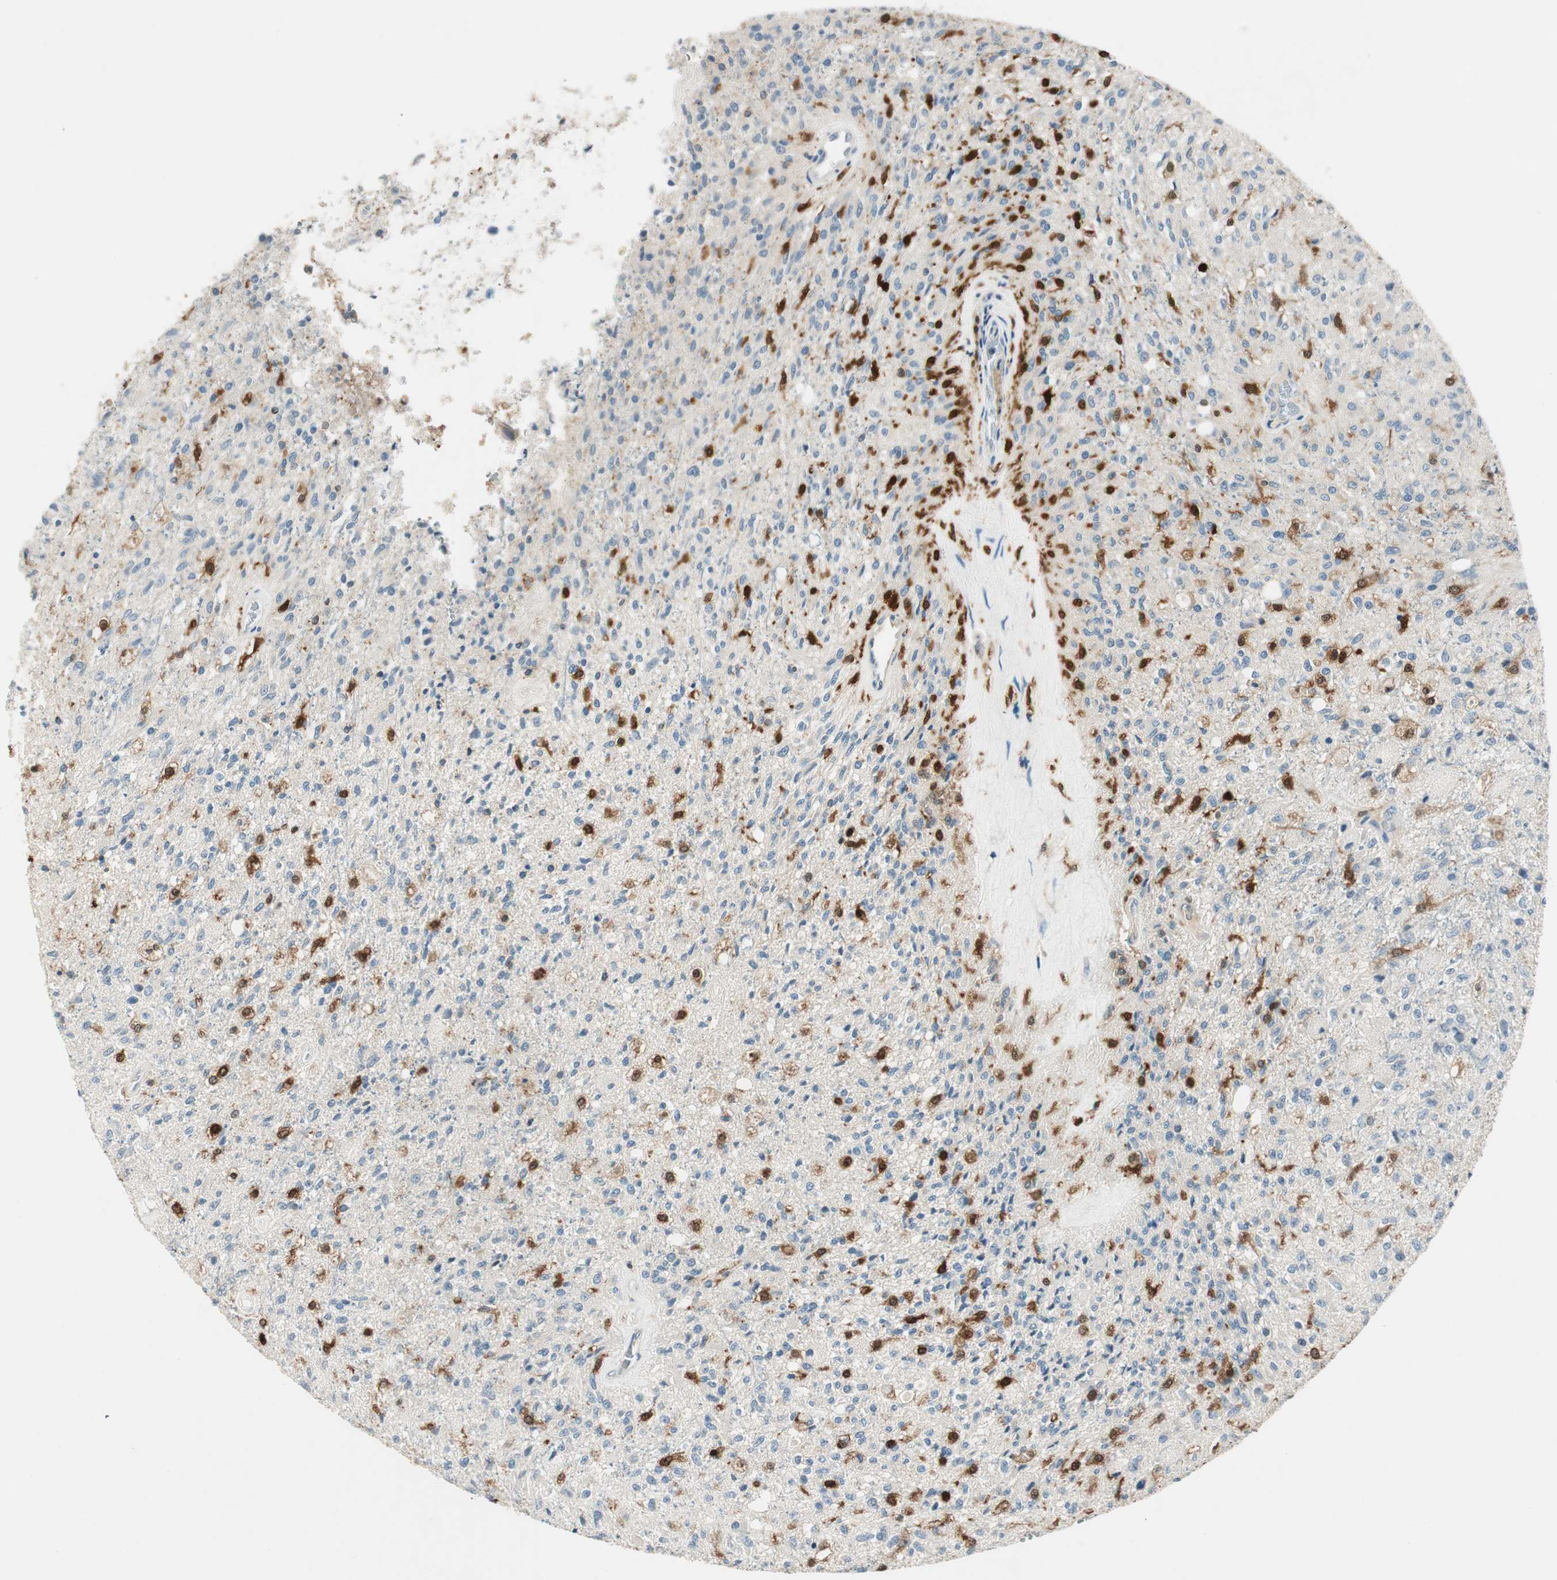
{"staining": {"intensity": "negative", "quantity": "none", "location": "none"}, "tissue": "glioma", "cell_type": "Tumor cells", "image_type": "cancer", "snomed": [{"axis": "morphology", "description": "Normal tissue, NOS"}, {"axis": "morphology", "description": "Glioma, malignant, High grade"}, {"axis": "topography", "description": "Cerebral cortex"}], "caption": "This is an IHC histopathology image of human glioma. There is no expression in tumor cells.", "gene": "COTL1", "patient": {"sex": "male", "age": 77}}